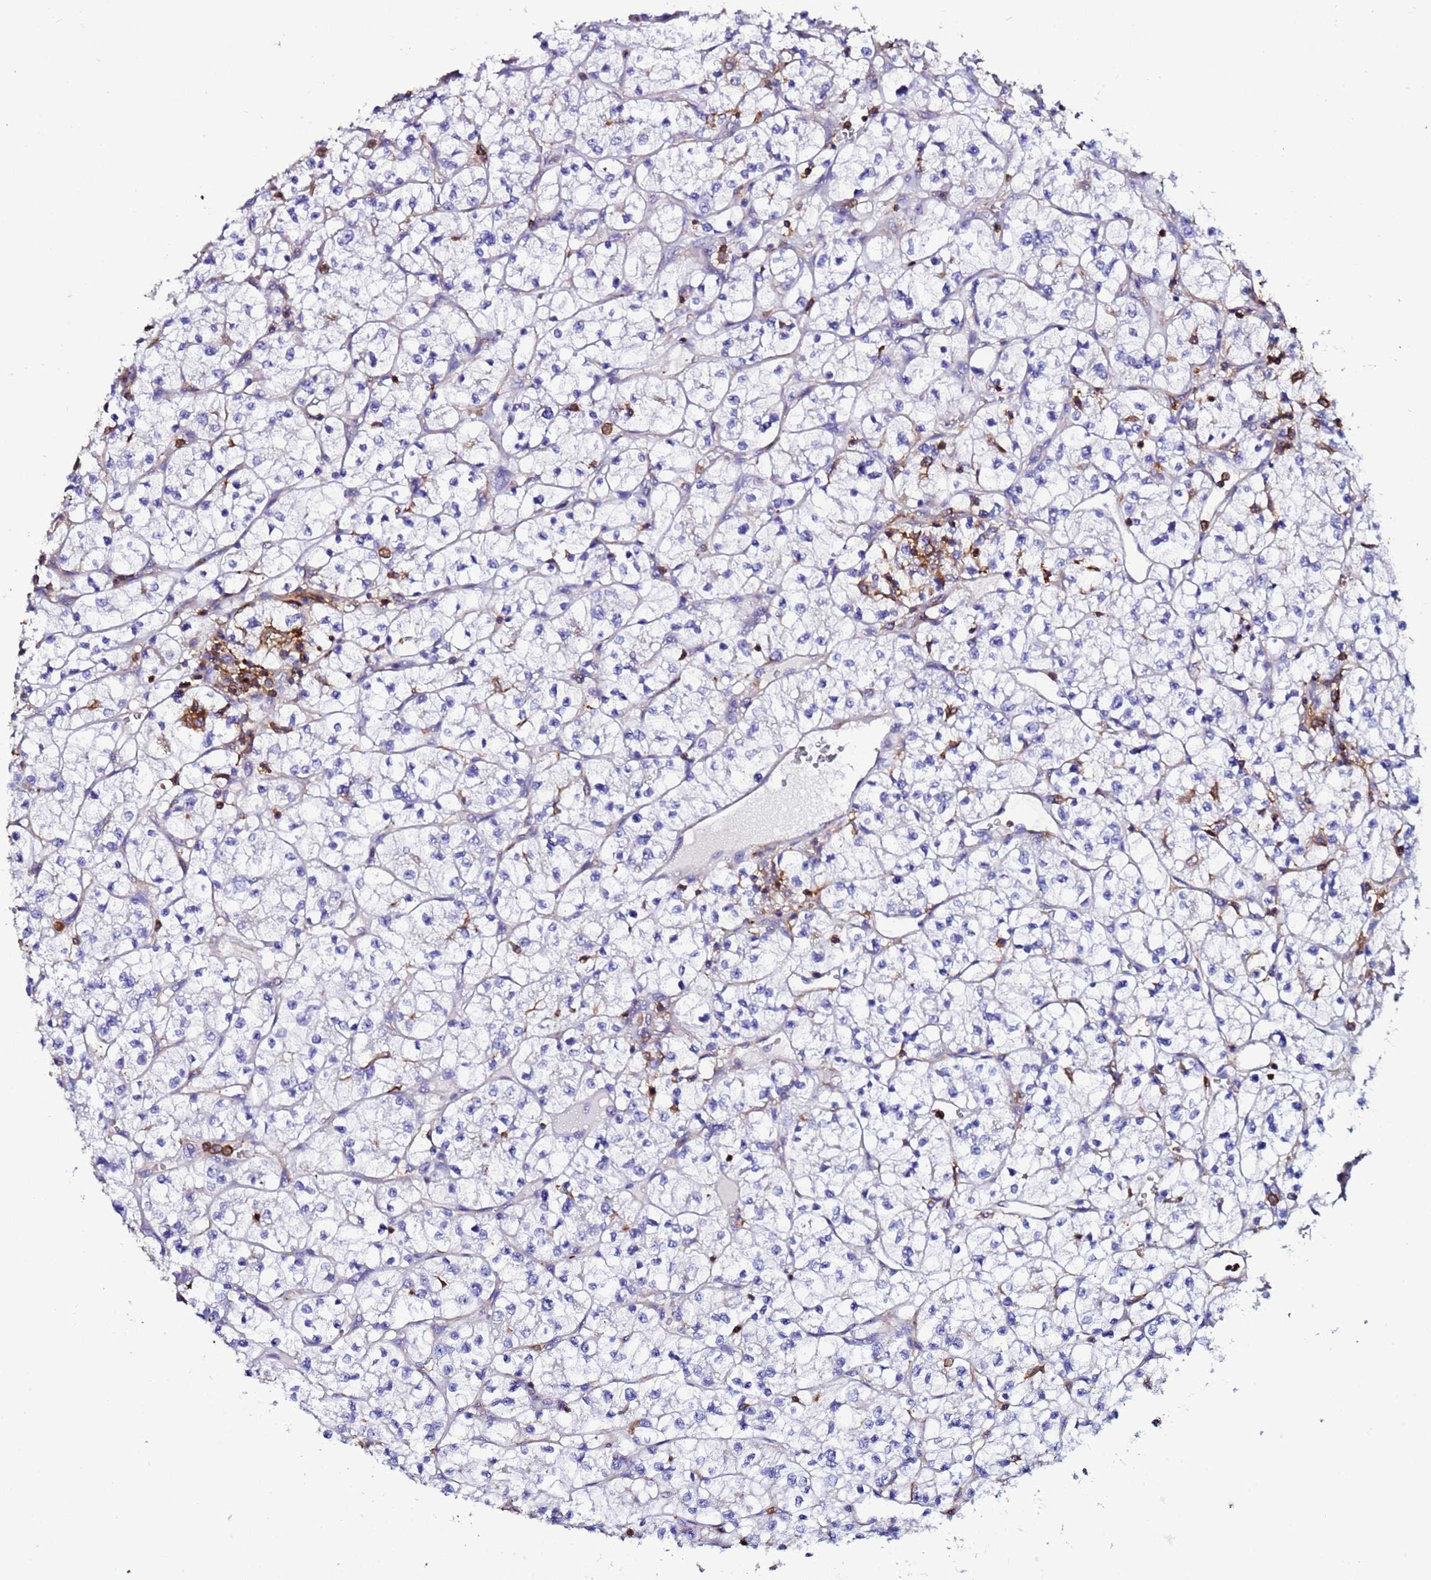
{"staining": {"intensity": "negative", "quantity": "none", "location": "none"}, "tissue": "renal cancer", "cell_type": "Tumor cells", "image_type": "cancer", "snomed": [{"axis": "morphology", "description": "Adenocarcinoma, NOS"}, {"axis": "topography", "description": "Kidney"}], "caption": "This is an immunohistochemistry micrograph of adenocarcinoma (renal). There is no positivity in tumor cells.", "gene": "ACTB", "patient": {"sex": "female", "age": 64}}